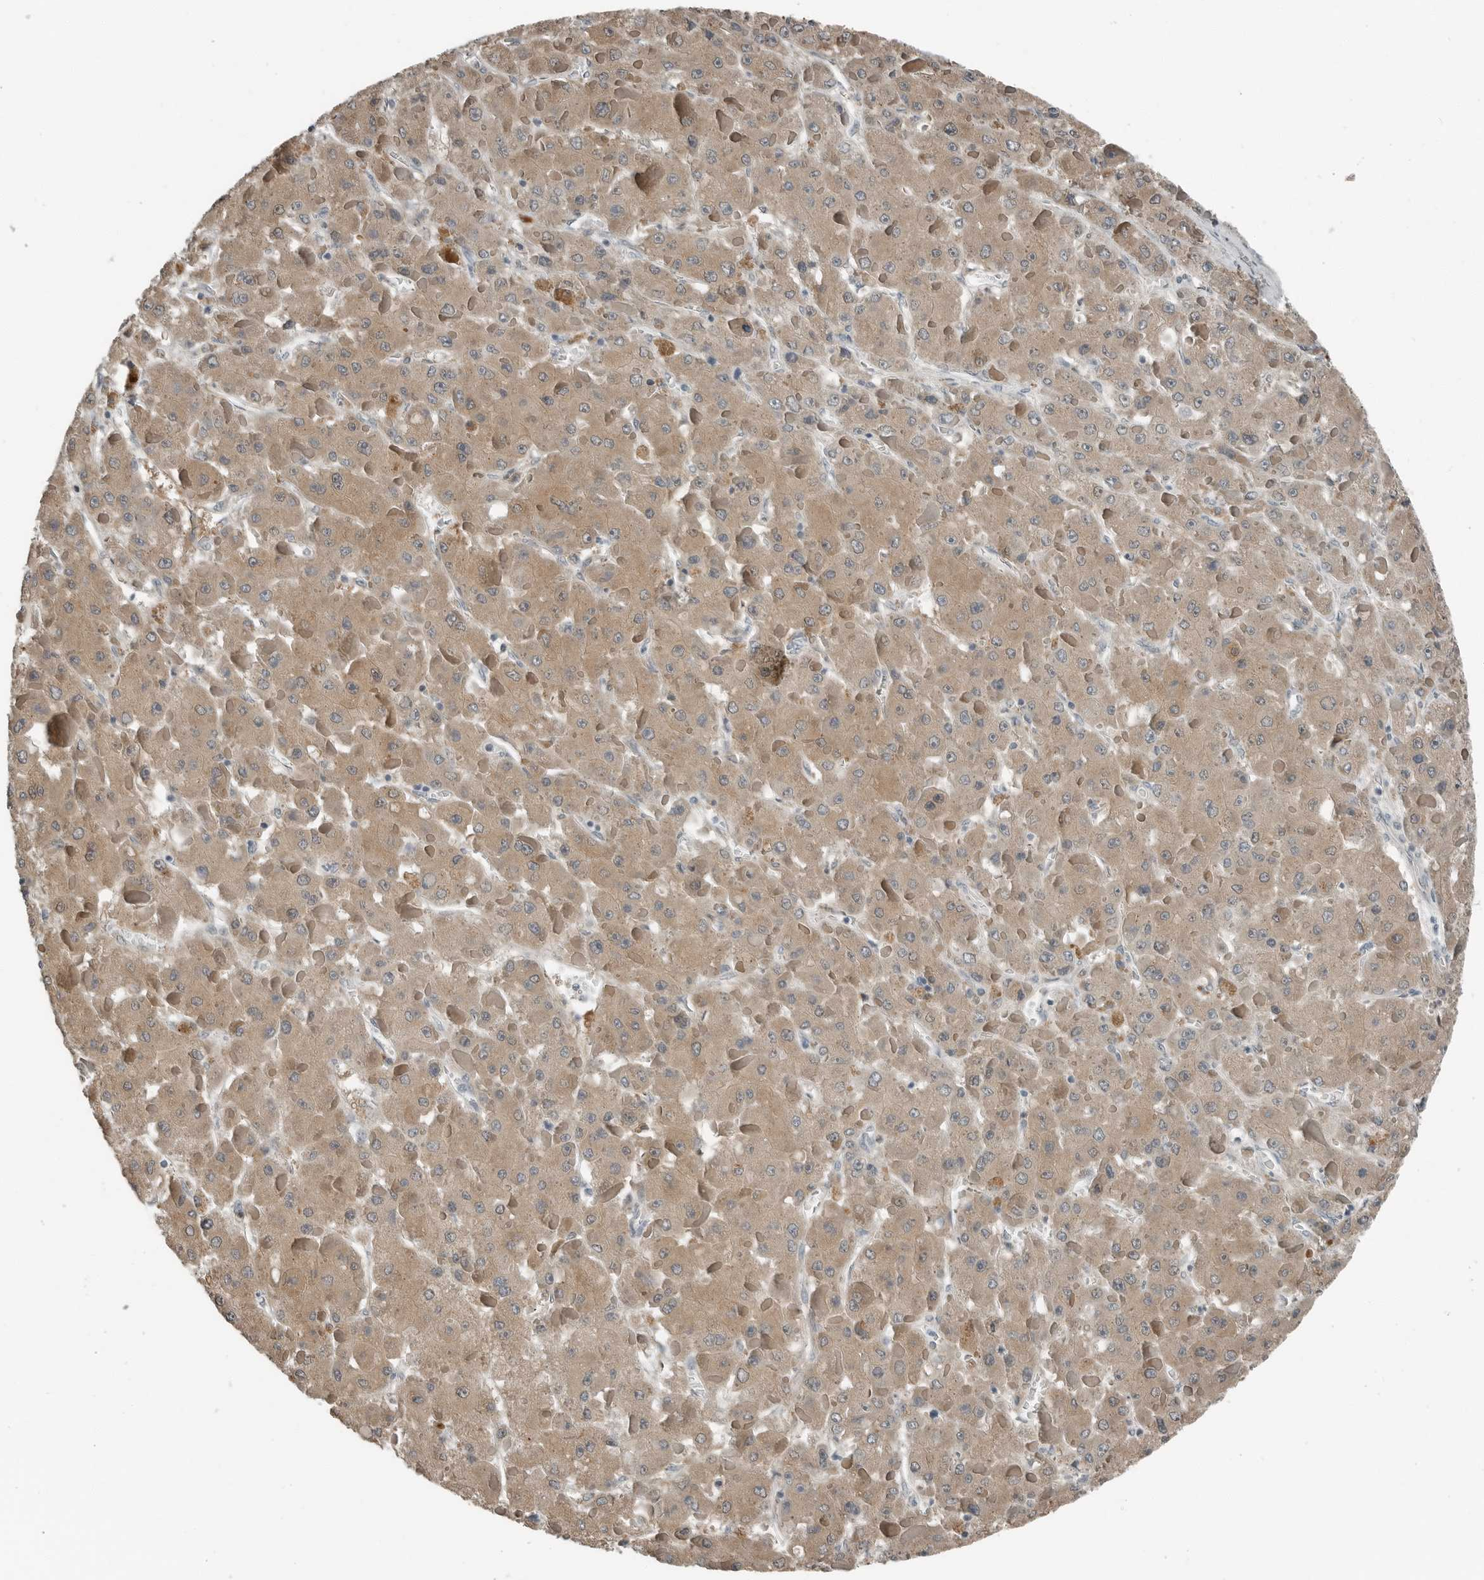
{"staining": {"intensity": "moderate", "quantity": ">75%", "location": "cytoplasmic/membranous"}, "tissue": "liver cancer", "cell_type": "Tumor cells", "image_type": "cancer", "snomed": [{"axis": "morphology", "description": "Carcinoma, Hepatocellular, NOS"}, {"axis": "topography", "description": "Liver"}], "caption": "The micrograph displays immunohistochemical staining of liver cancer (hepatocellular carcinoma). There is moderate cytoplasmic/membranous staining is appreciated in approximately >75% of tumor cells.", "gene": "KYAT1", "patient": {"sex": "female", "age": 73}}